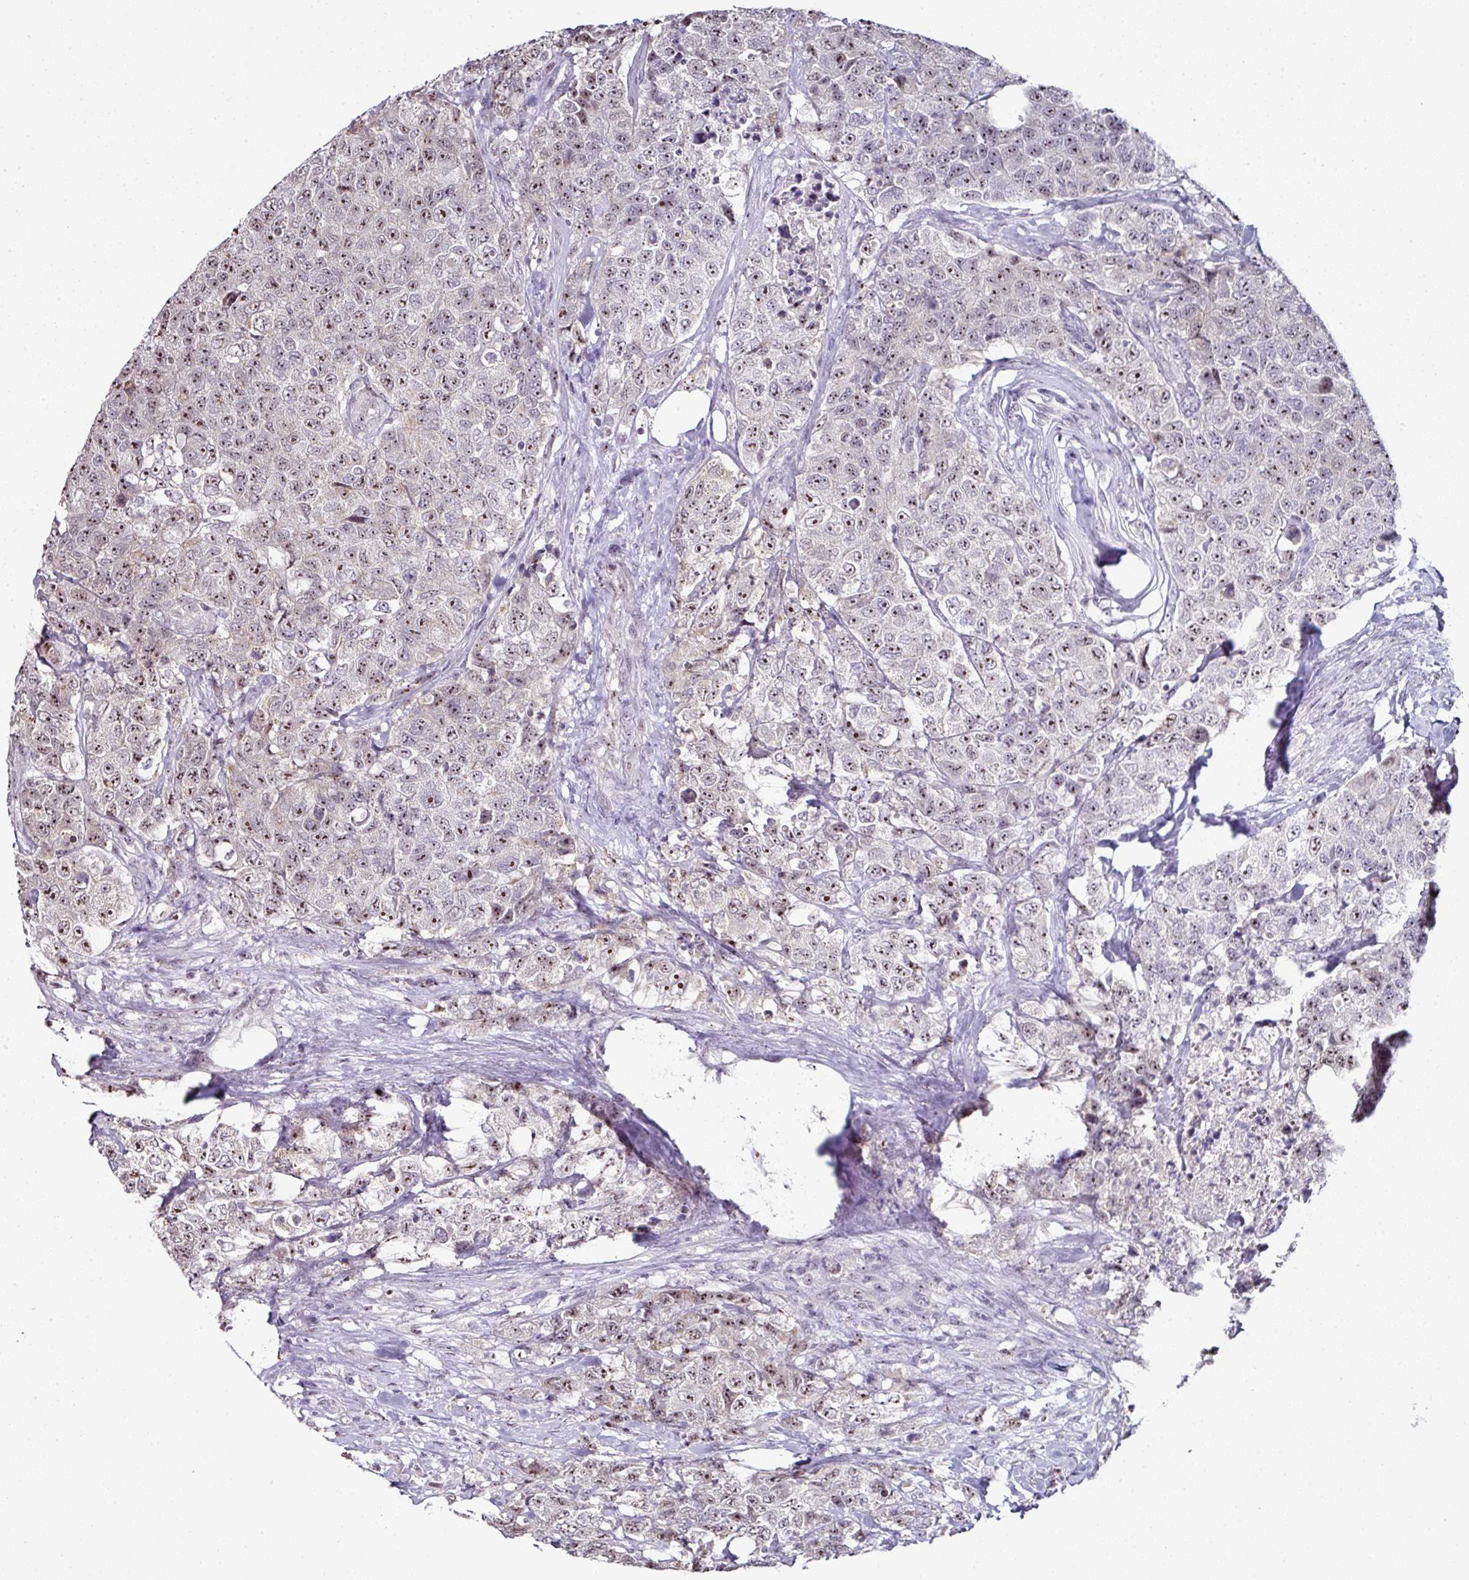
{"staining": {"intensity": "moderate", "quantity": ">75%", "location": "nuclear"}, "tissue": "urothelial cancer", "cell_type": "Tumor cells", "image_type": "cancer", "snomed": [{"axis": "morphology", "description": "Urothelial carcinoma, High grade"}, {"axis": "topography", "description": "Urinary bladder"}], "caption": "The immunohistochemical stain highlights moderate nuclear positivity in tumor cells of urothelial cancer tissue.", "gene": "NACC2", "patient": {"sex": "female", "age": 78}}